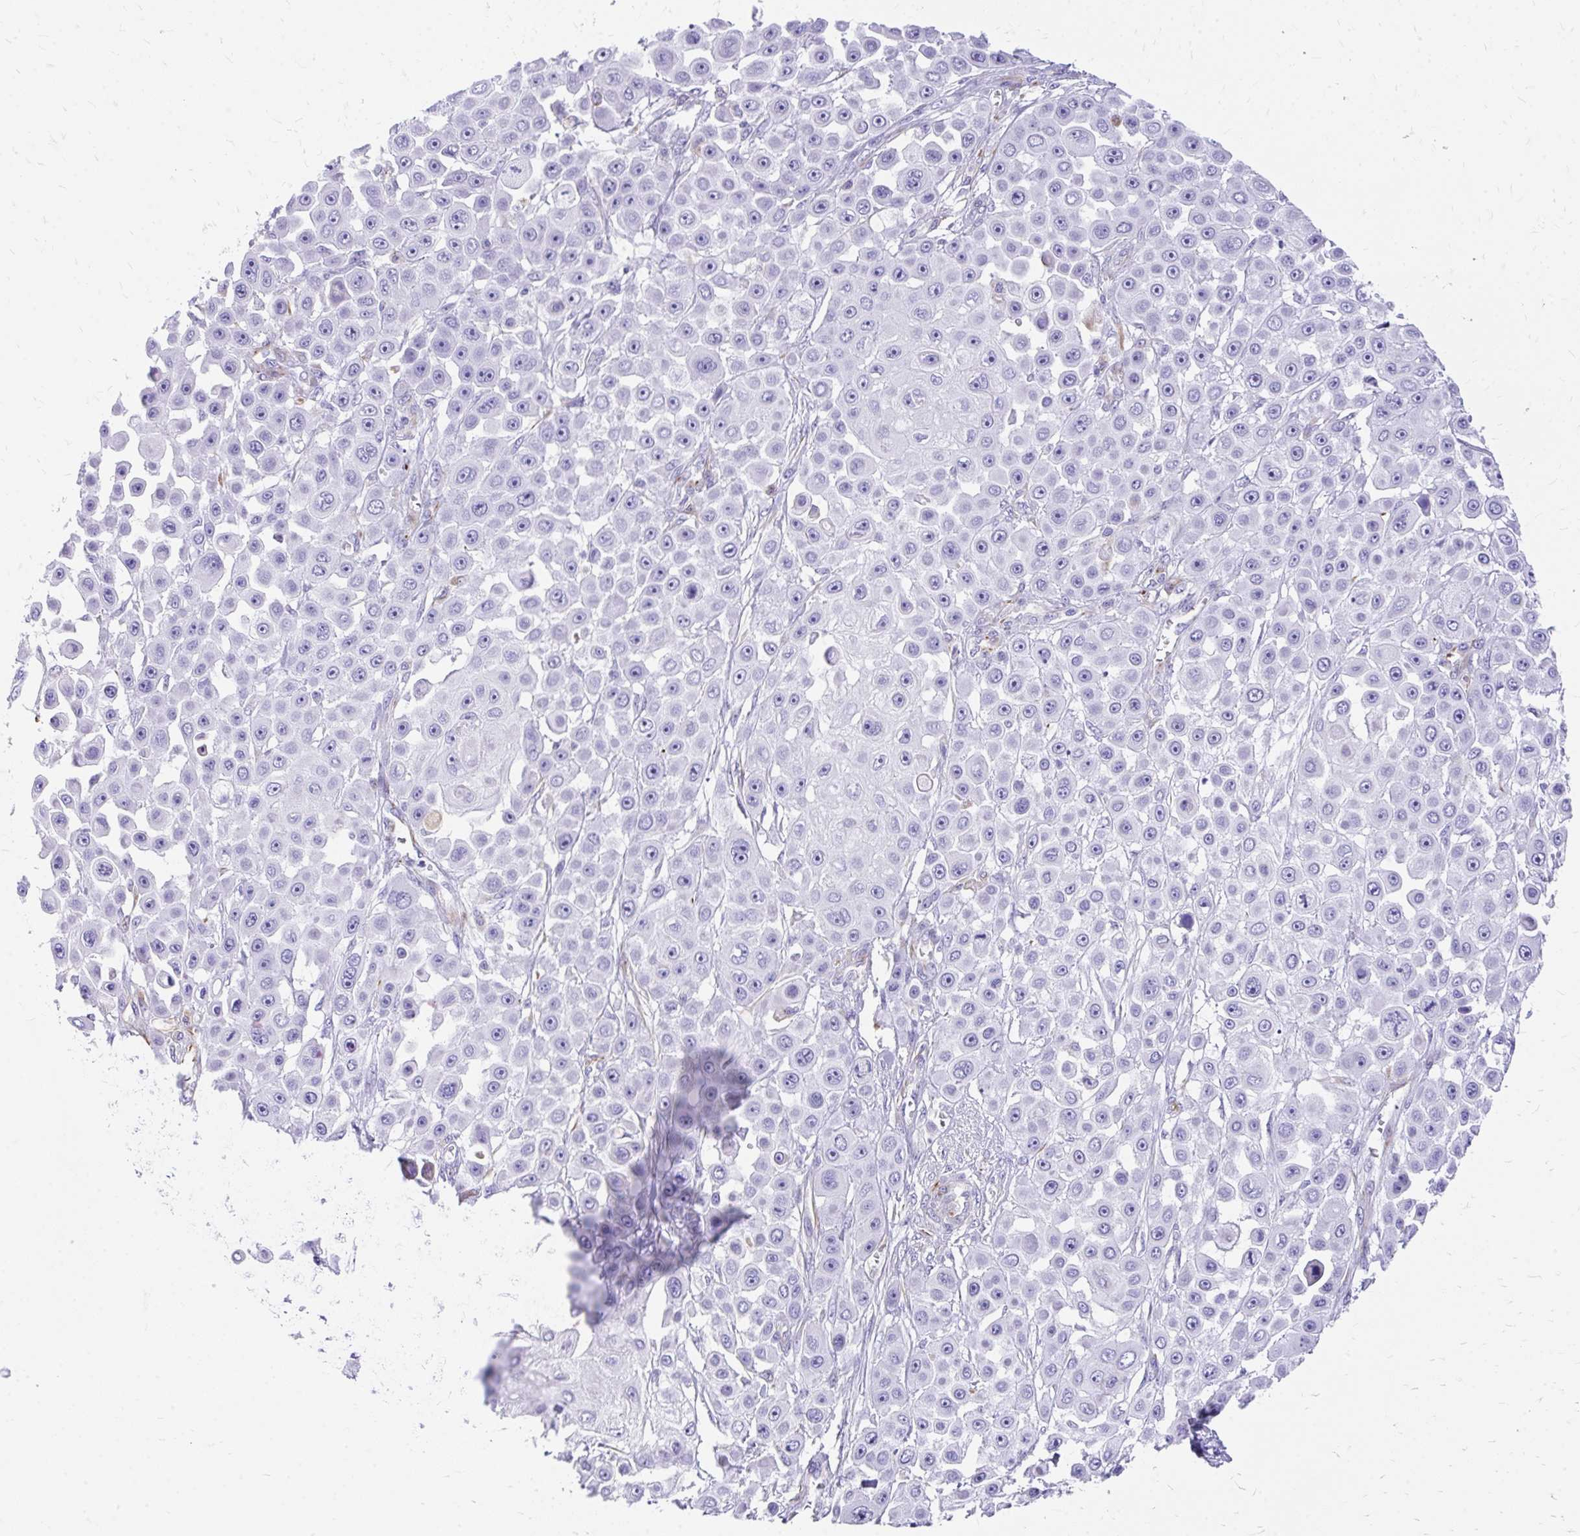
{"staining": {"intensity": "negative", "quantity": "none", "location": "none"}, "tissue": "skin cancer", "cell_type": "Tumor cells", "image_type": "cancer", "snomed": [{"axis": "morphology", "description": "Squamous cell carcinoma, NOS"}, {"axis": "topography", "description": "Skin"}], "caption": "This is an immunohistochemistry micrograph of human squamous cell carcinoma (skin). There is no staining in tumor cells.", "gene": "ZNF699", "patient": {"sex": "male", "age": 67}}